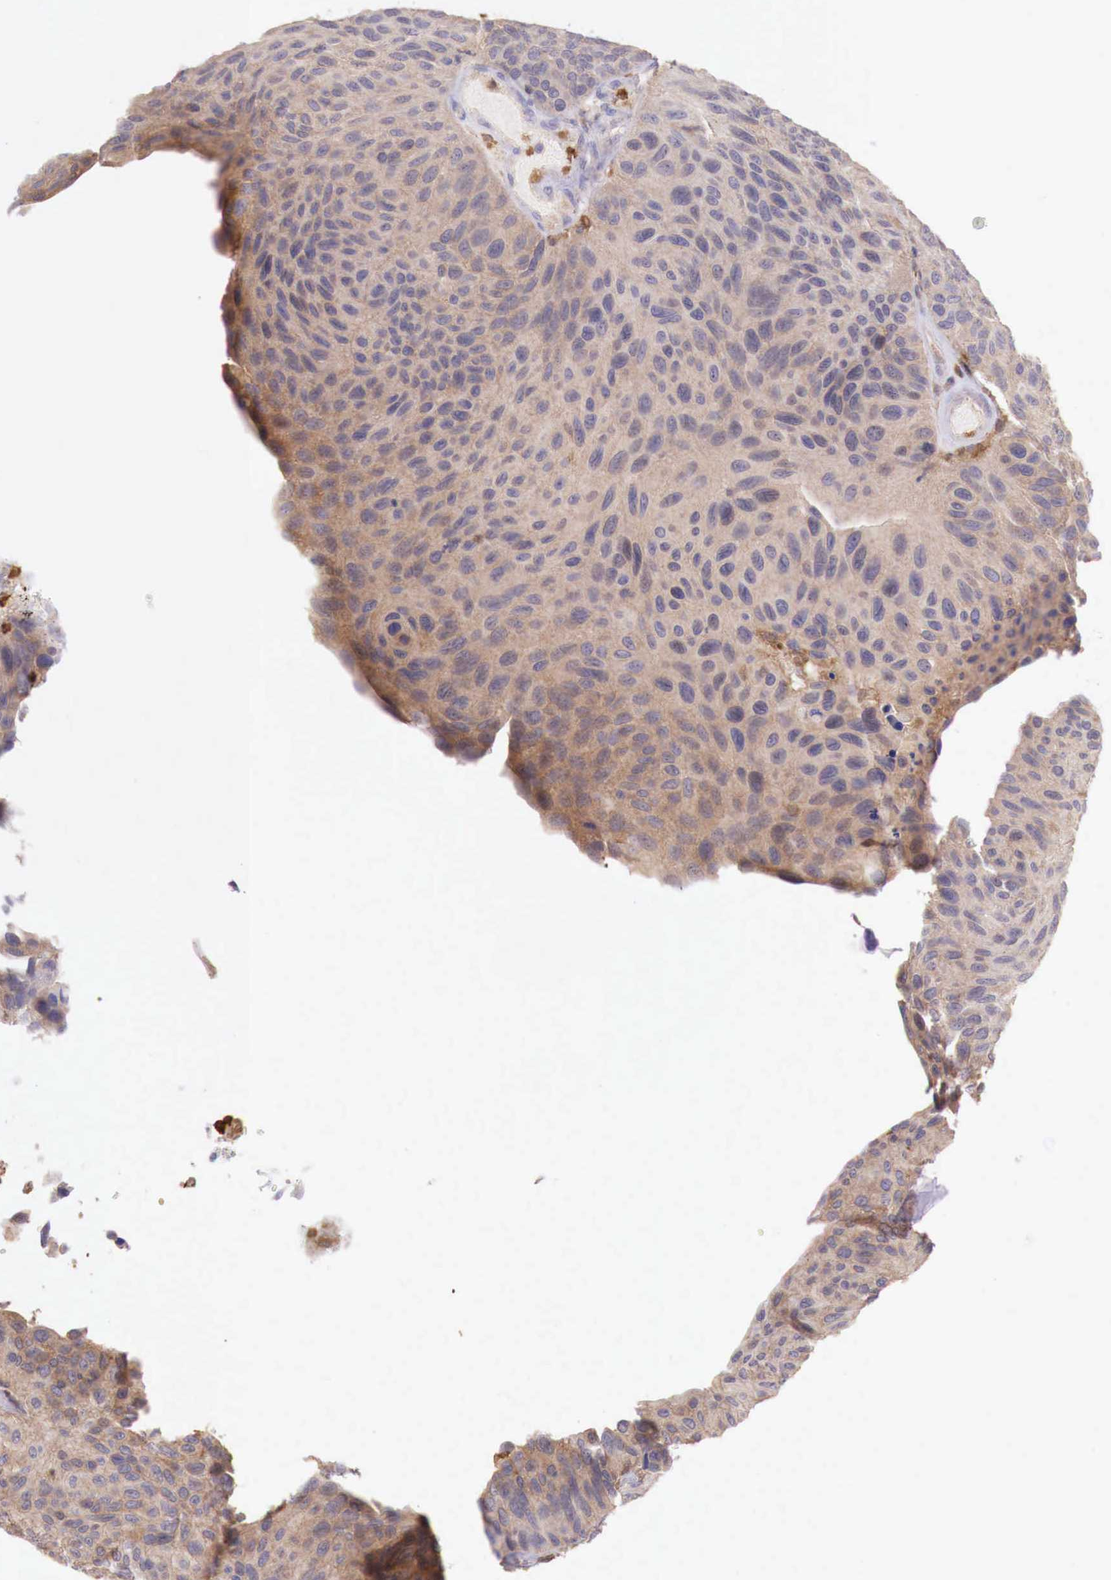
{"staining": {"intensity": "weak", "quantity": ">75%", "location": "cytoplasmic/membranous"}, "tissue": "urothelial cancer", "cell_type": "Tumor cells", "image_type": "cancer", "snomed": [{"axis": "morphology", "description": "Urothelial carcinoma, High grade"}, {"axis": "topography", "description": "Urinary bladder"}], "caption": "Urothelial cancer stained for a protein displays weak cytoplasmic/membranous positivity in tumor cells. The protein of interest is shown in brown color, while the nuclei are stained blue.", "gene": "GAB2", "patient": {"sex": "male", "age": 66}}